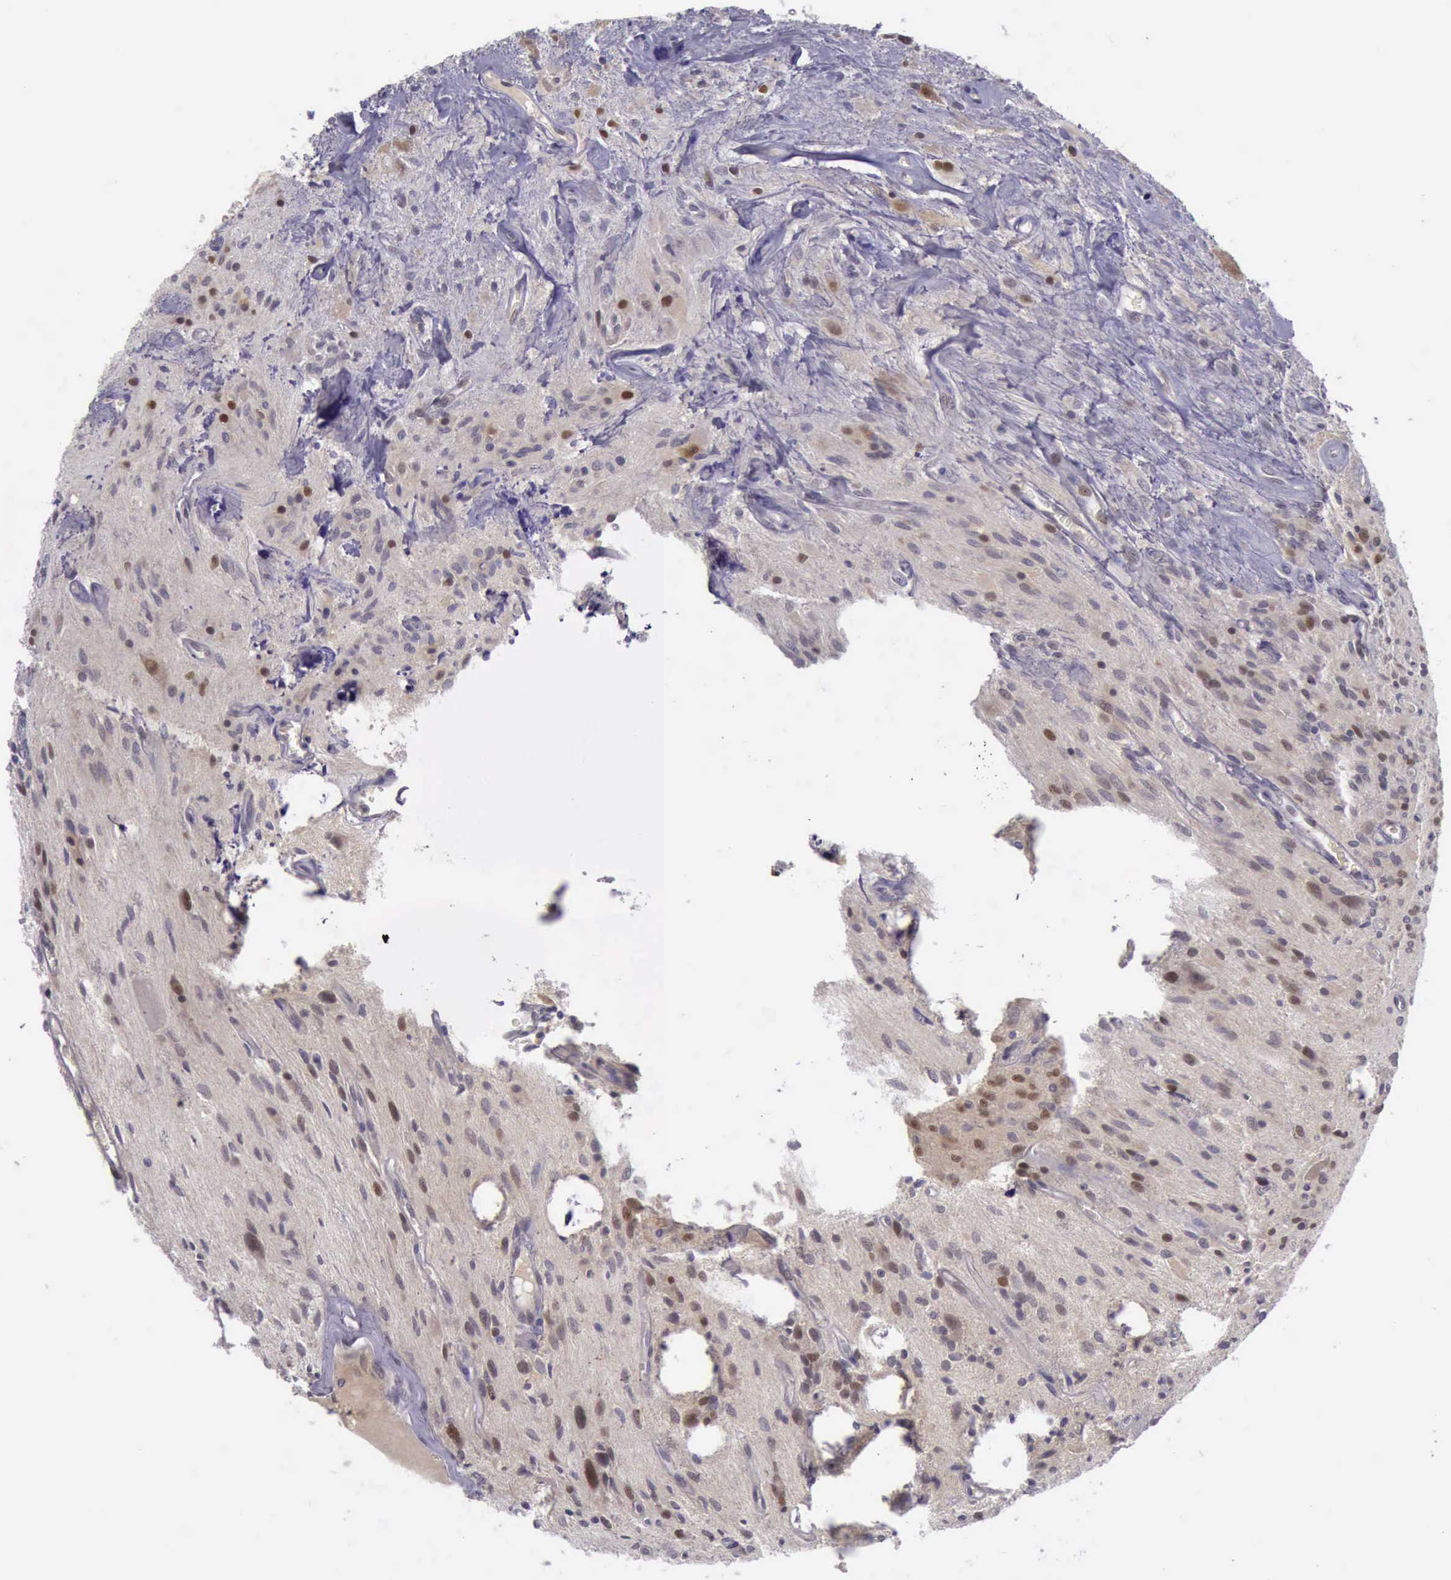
{"staining": {"intensity": "moderate", "quantity": "25%-75%", "location": "cytoplasmic/membranous,nuclear"}, "tissue": "glioma", "cell_type": "Tumor cells", "image_type": "cancer", "snomed": [{"axis": "morphology", "description": "Glioma, malignant, Low grade"}, {"axis": "topography", "description": "Brain"}], "caption": "The image demonstrates a brown stain indicating the presence of a protein in the cytoplasmic/membranous and nuclear of tumor cells in glioma.", "gene": "ARNT2", "patient": {"sex": "female", "age": 15}}